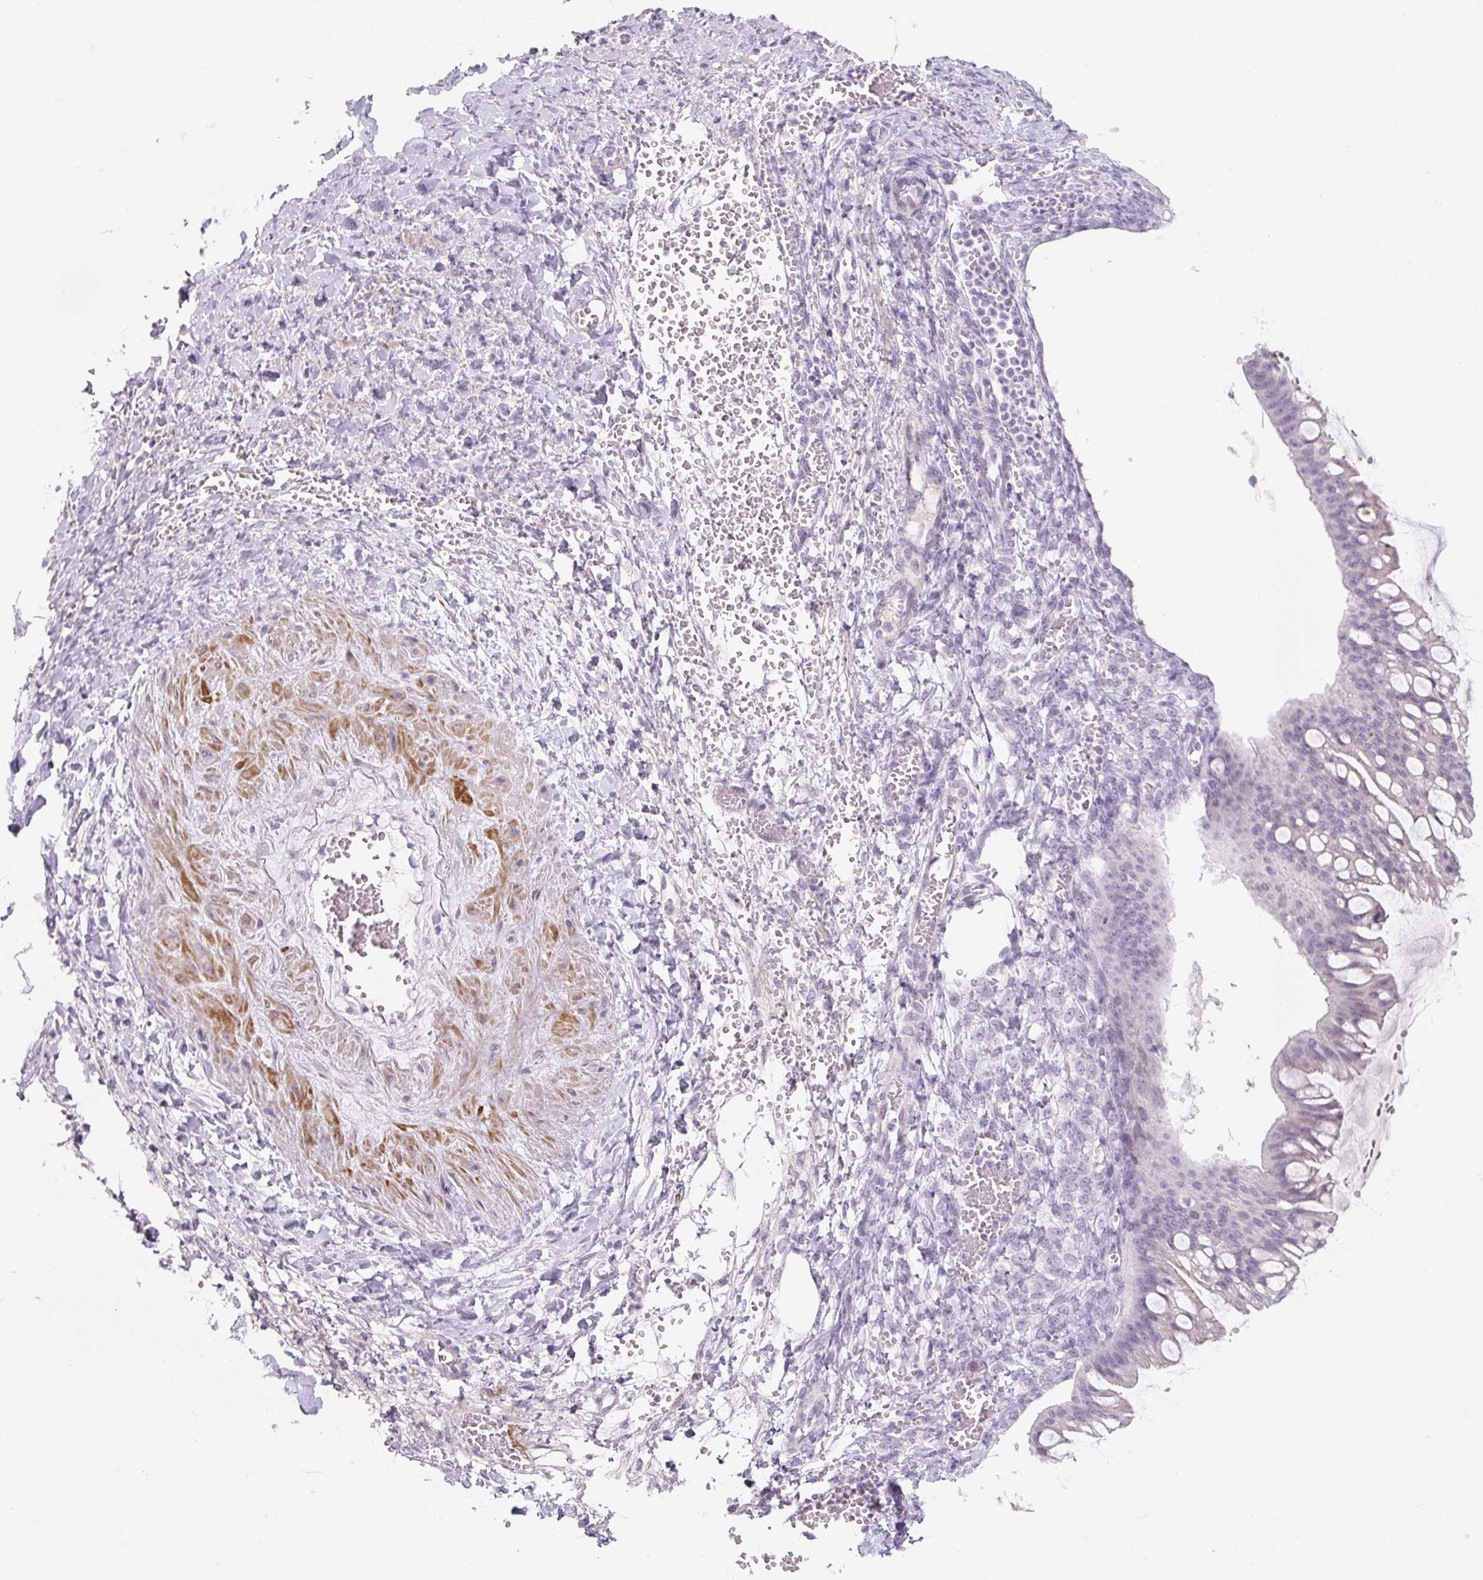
{"staining": {"intensity": "negative", "quantity": "none", "location": "none"}, "tissue": "ovarian cancer", "cell_type": "Tumor cells", "image_type": "cancer", "snomed": [{"axis": "morphology", "description": "Cystadenocarcinoma, mucinous, NOS"}, {"axis": "topography", "description": "Ovary"}], "caption": "Mucinous cystadenocarcinoma (ovarian) was stained to show a protein in brown. There is no significant positivity in tumor cells.", "gene": "PRM1", "patient": {"sex": "female", "age": 73}}